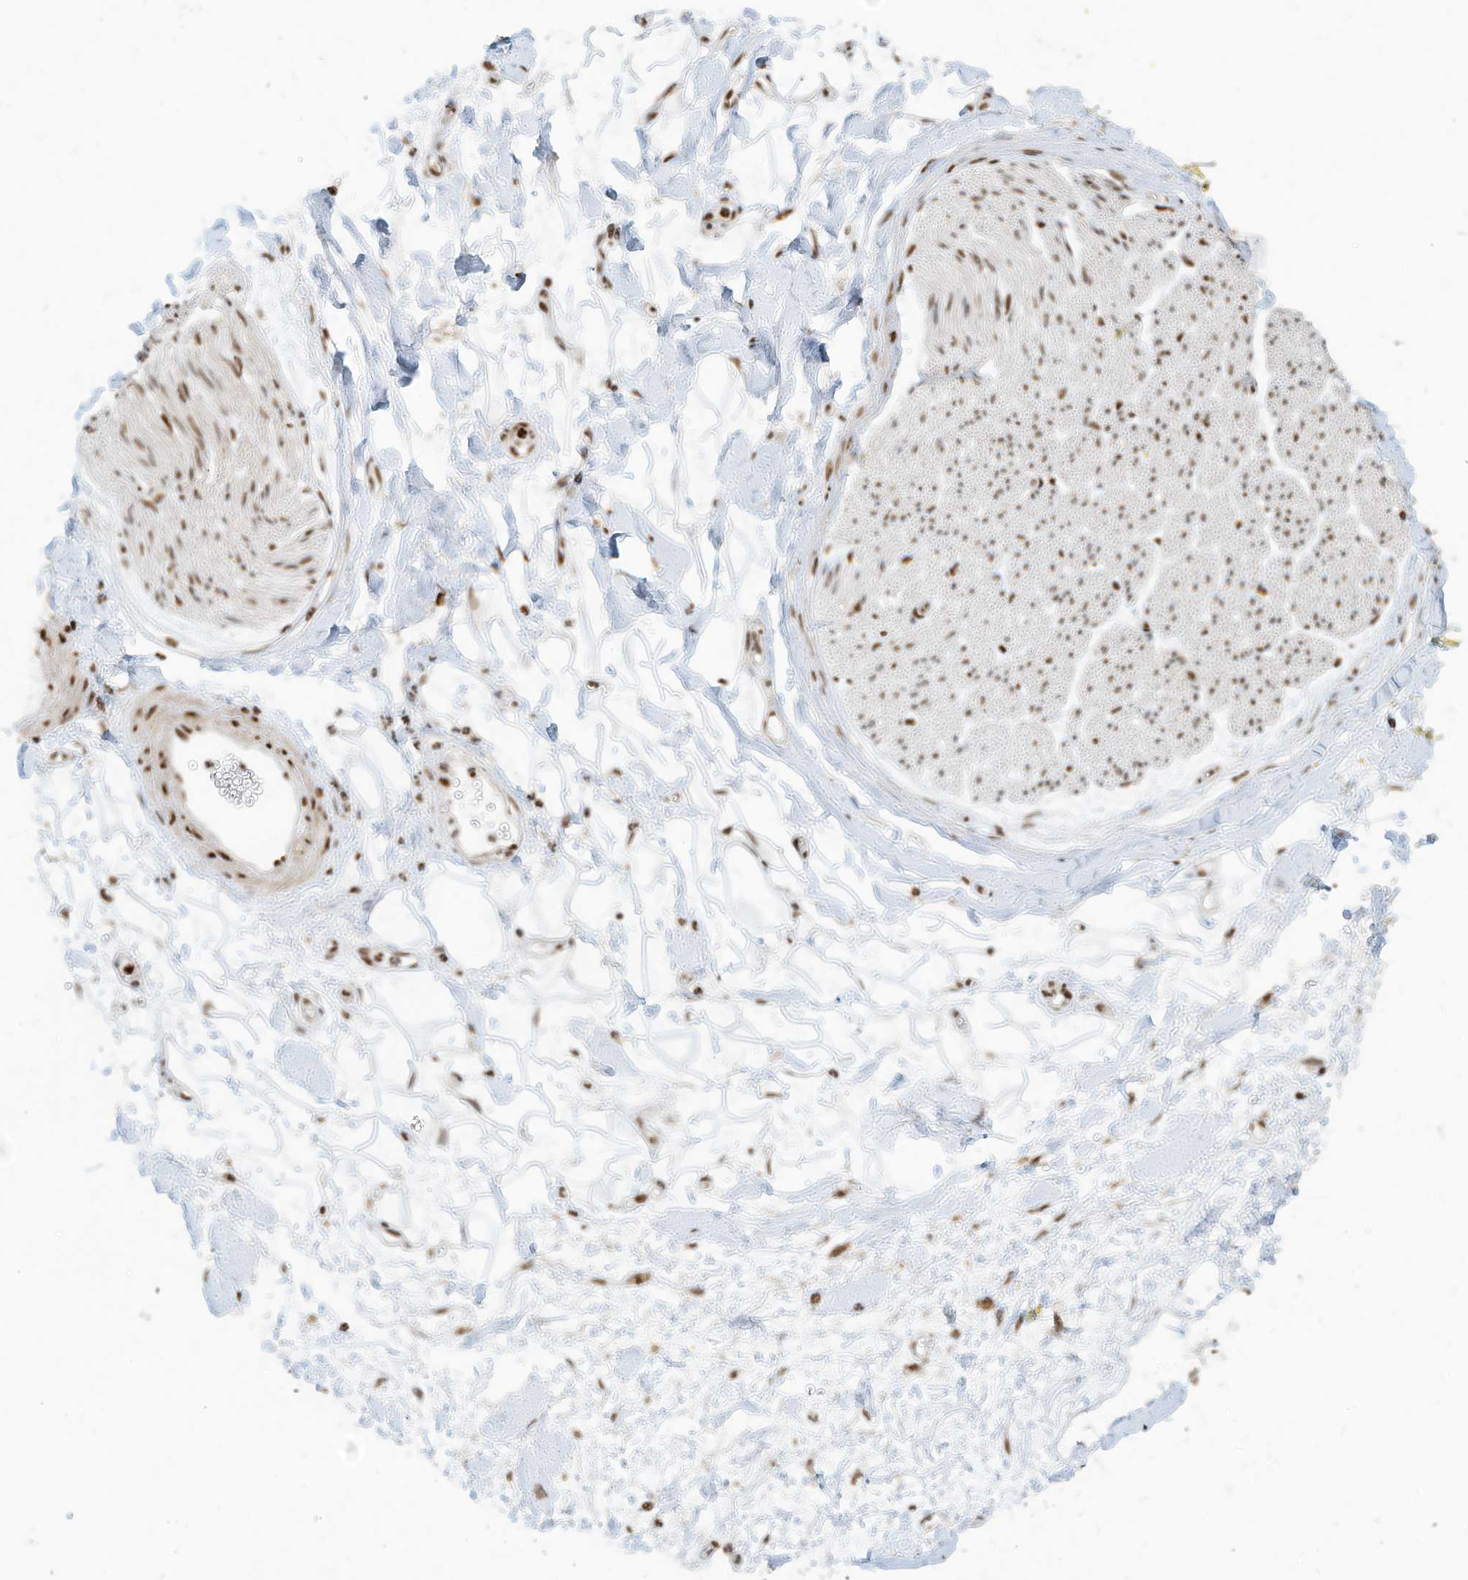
{"staining": {"intensity": "moderate", "quantity": ">75%", "location": "nuclear"}, "tissue": "adipose tissue", "cell_type": "Adipocytes", "image_type": "normal", "snomed": [{"axis": "morphology", "description": "Normal tissue, NOS"}, {"axis": "morphology", "description": "Adenocarcinoma, NOS"}, {"axis": "topography", "description": "Pancreas"}, {"axis": "topography", "description": "Peripheral nerve tissue"}], "caption": "Moderate nuclear protein positivity is appreciated in approximately >75% of adipocytes in adipose tissue.", "gene": "SAMD15", "patient": {"sex": "male", "age": 59}}